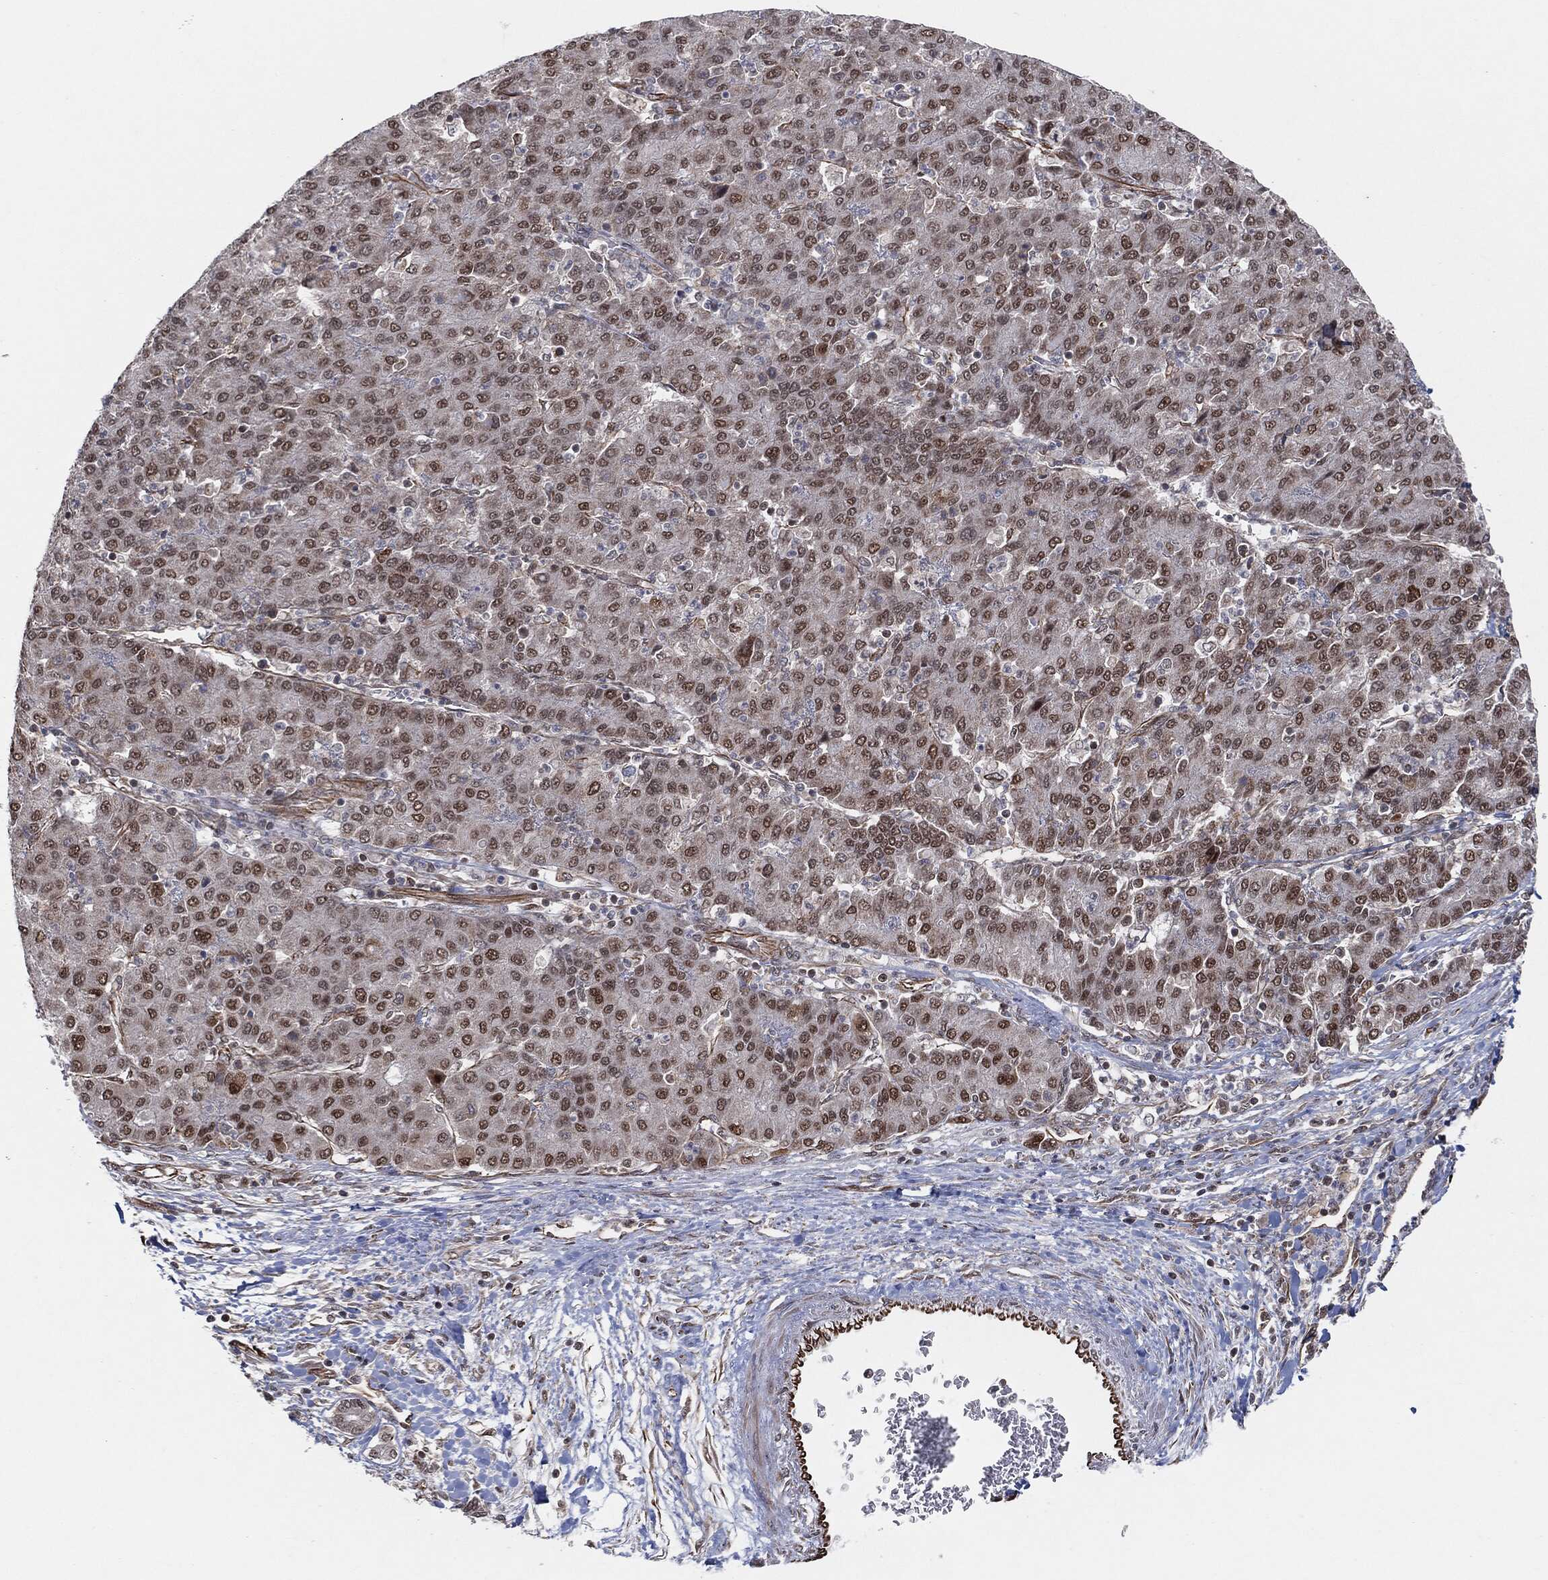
{"staining": {"intensity": "moderate", "quantity": ">75%", "location": "nuclear"}, "tissue": "liver cancer", "cell_type": "Tumor cells", "image_type": "cancer", "snomed": [{"axis": "morphology", "description": "Carcinoma, Hepatocellular, NOS"}, {"axis": "topography", "description": "Liver"}], "caption": "Protein staining displays moderate nuclear positivity in about >75% of tumor cells in liver hepatocellular carcinoma. (Brightfield microscopy of DAB IHC at high magnification).", "gene": "TP53RK", "patient": {"sex": "male", "age": 65}}